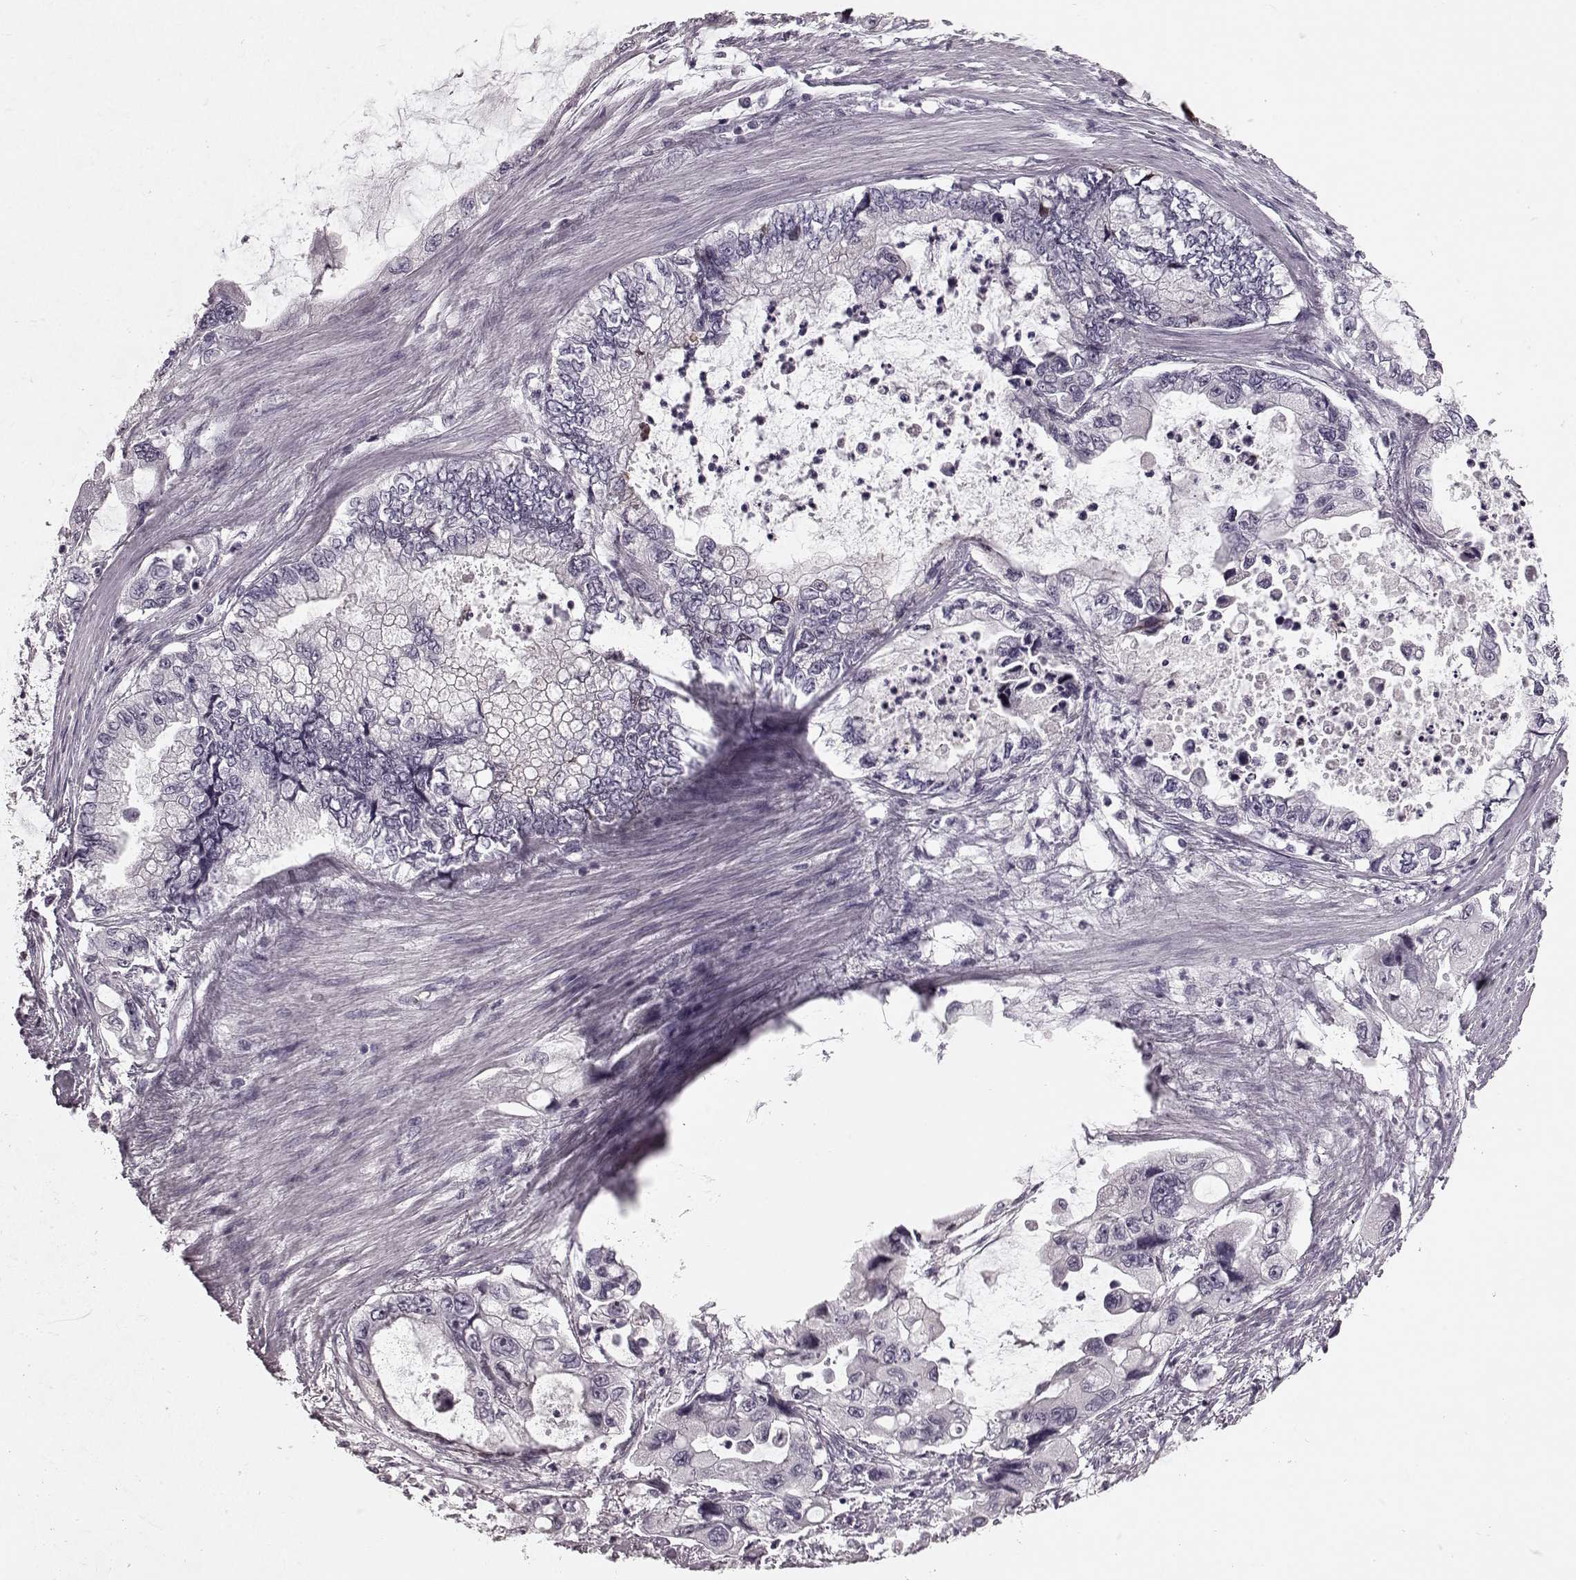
{"staining": {"intensity": "negative", "quantity": "none", "location": "none"}, "tissue": "stomach cancer", "cell_type": "Tumor cells", "image_type": "cancer", "snomed": [{"axis": "morphology", "description": "Adenocarcinoma, NOS"}, {"axis": "topography", "description": "Pancreas"}, {"axis": "topography", "description": "Stomach, upper"}, {"axis": "topography", "description": "Stomach"}], "caption": "This histopathology image is of stomach adenocarcinoma stained with immunohistochemistry to label a protein in brown with the nuclei are counter-stained blue. There is no expression in tumor cells.", "gene": "CST7", "patient": {"sex": "male", "age": 77}}